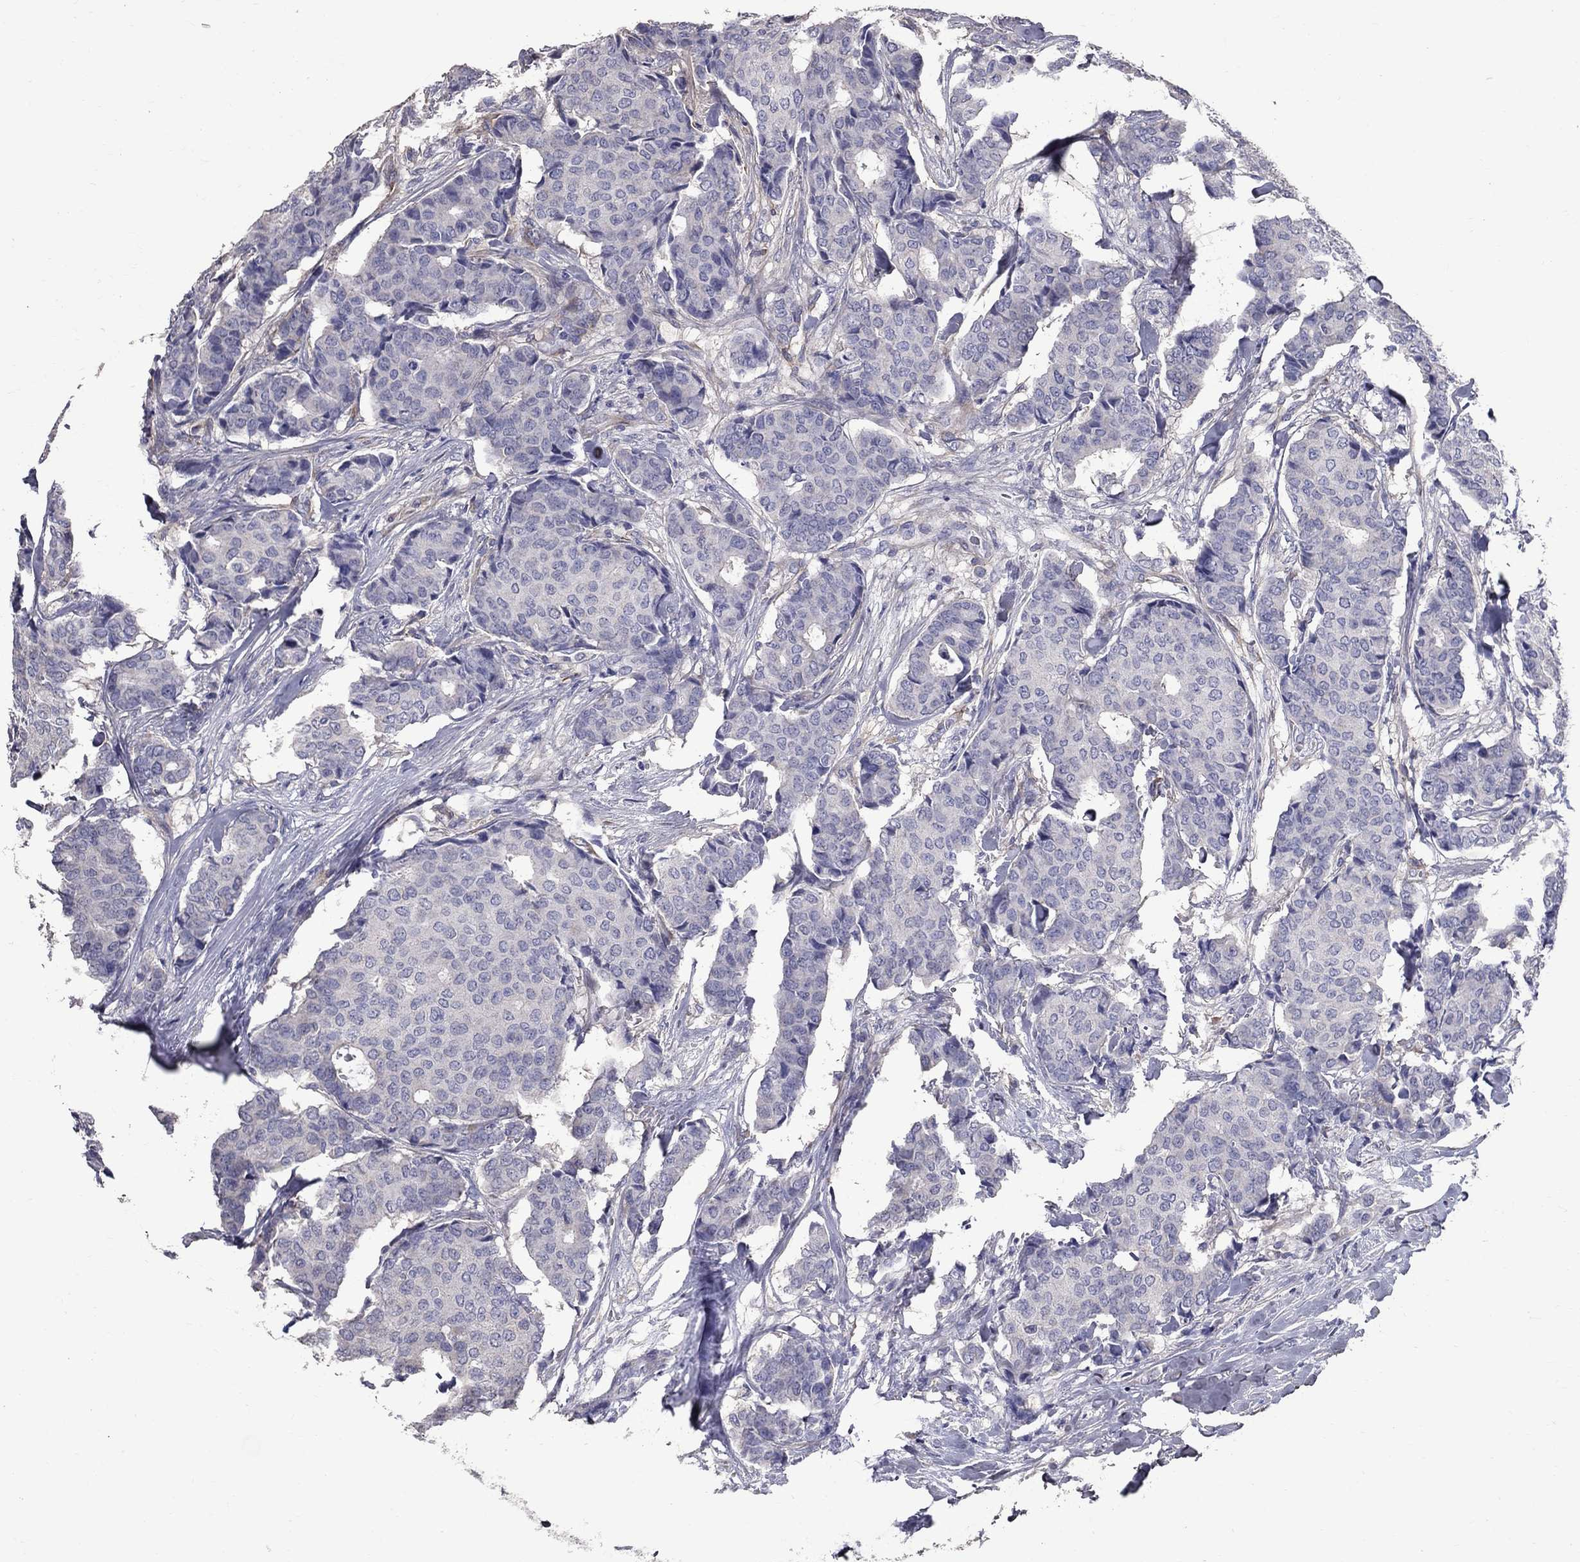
{"staining": {"intensity": "negative", "quantity": "none", "location": "none"}, "tissue": "breast cancer", "cell_type": "Tumor cells", "image_type": "cancer", "snomed": [{"axis": "morphology", "description": "Duct carcinoma"}, {"axis": "topography", "description": "Breast"}], "caption": "A high-resolution histopathology image shows immunohistochemistry staining of breast cancer (infiltrating ductal carcinoma), which reveals no significant positivity in tumor cells.", "gene": "ANXA10", "patient": {"sex": "female", "age": 75}}